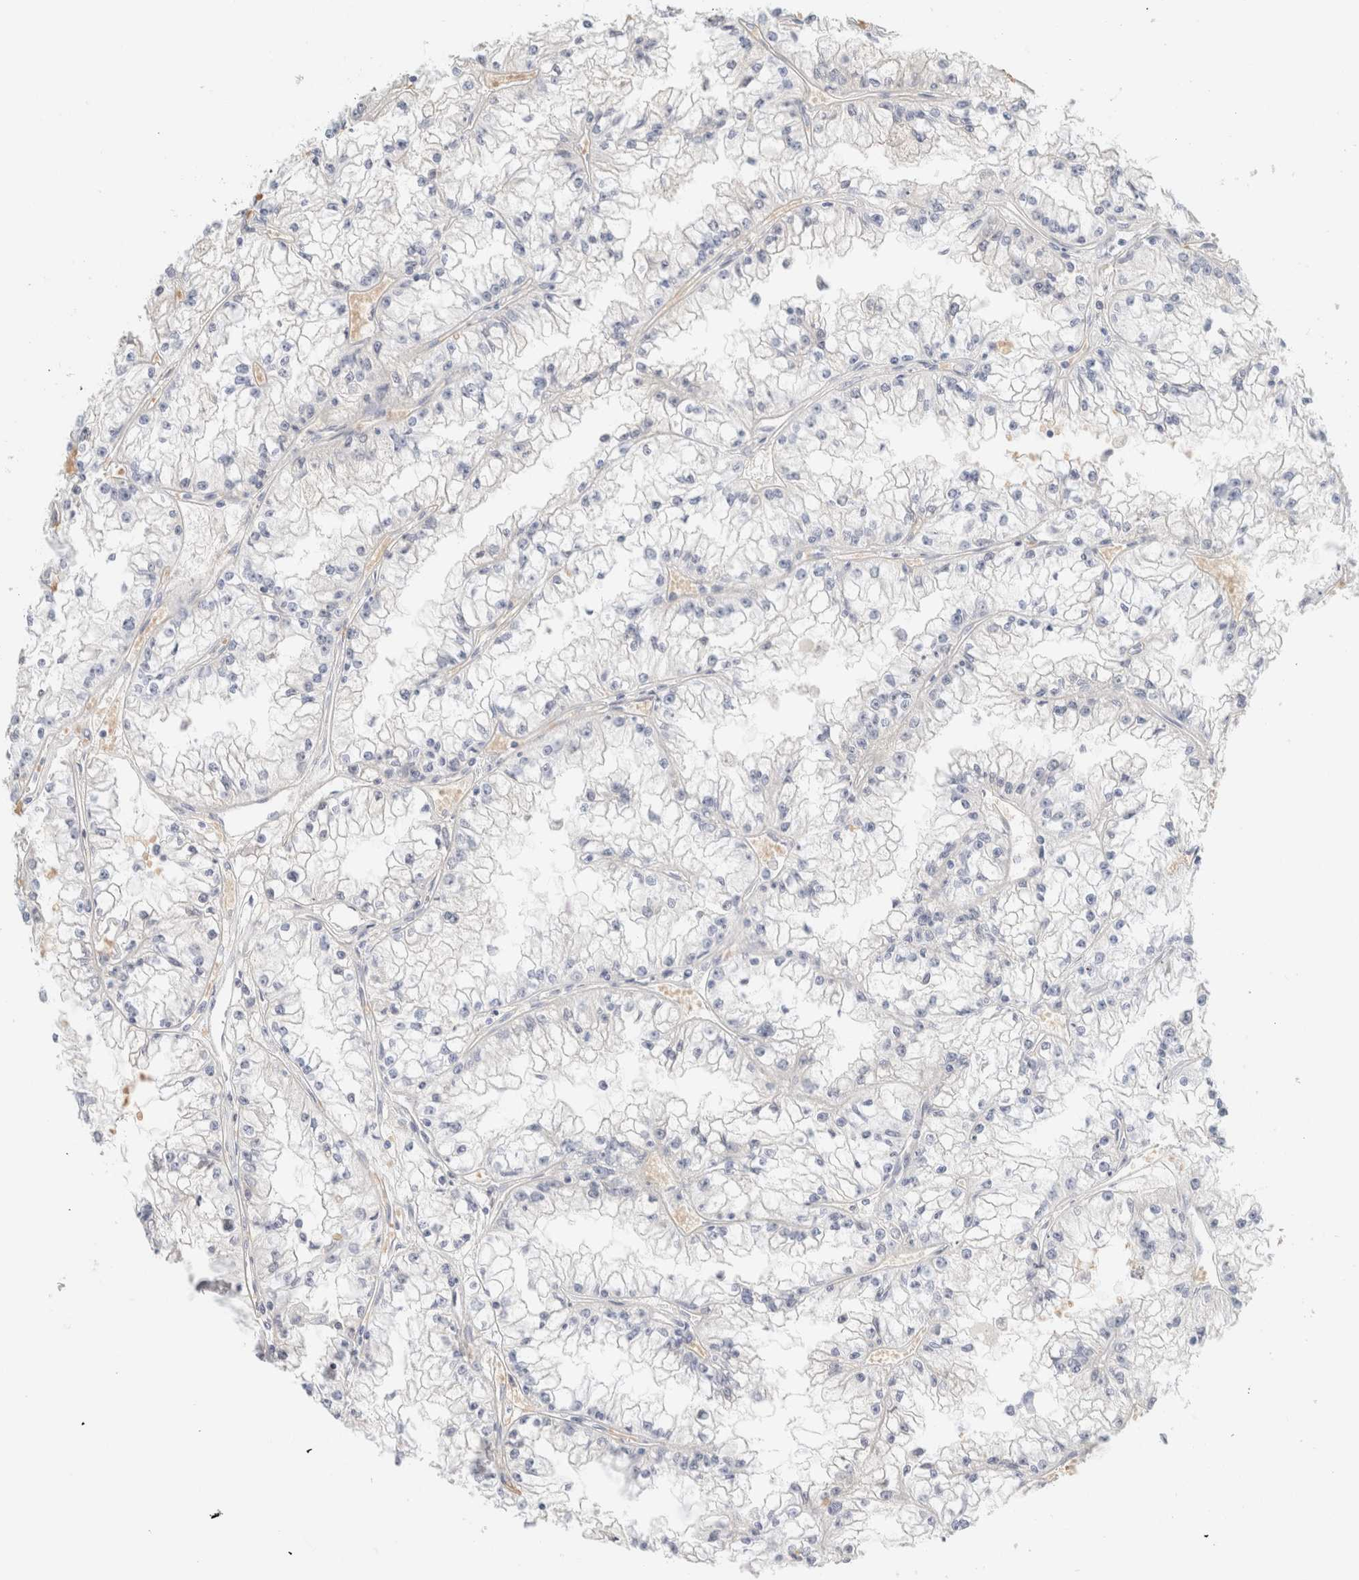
{"staining": {"intensity": "negative", "quantity": "none", "location": "none"}, "tissue": "renal cancer", "cell_type": "Tumor cells", "image_type": "cancer", "snomed": [{"axis": "morphology", "description": "Adenocarcinoma, NOS"}, {"axis": "topography", "description": "Kidney"}], "caption": "This is an immunohistochemistry micrograph of renal adenocarcinoma. There is no staining in tumor cells.", "gene": "ARG1", "patient": {"sex": "male", "age": 56}}